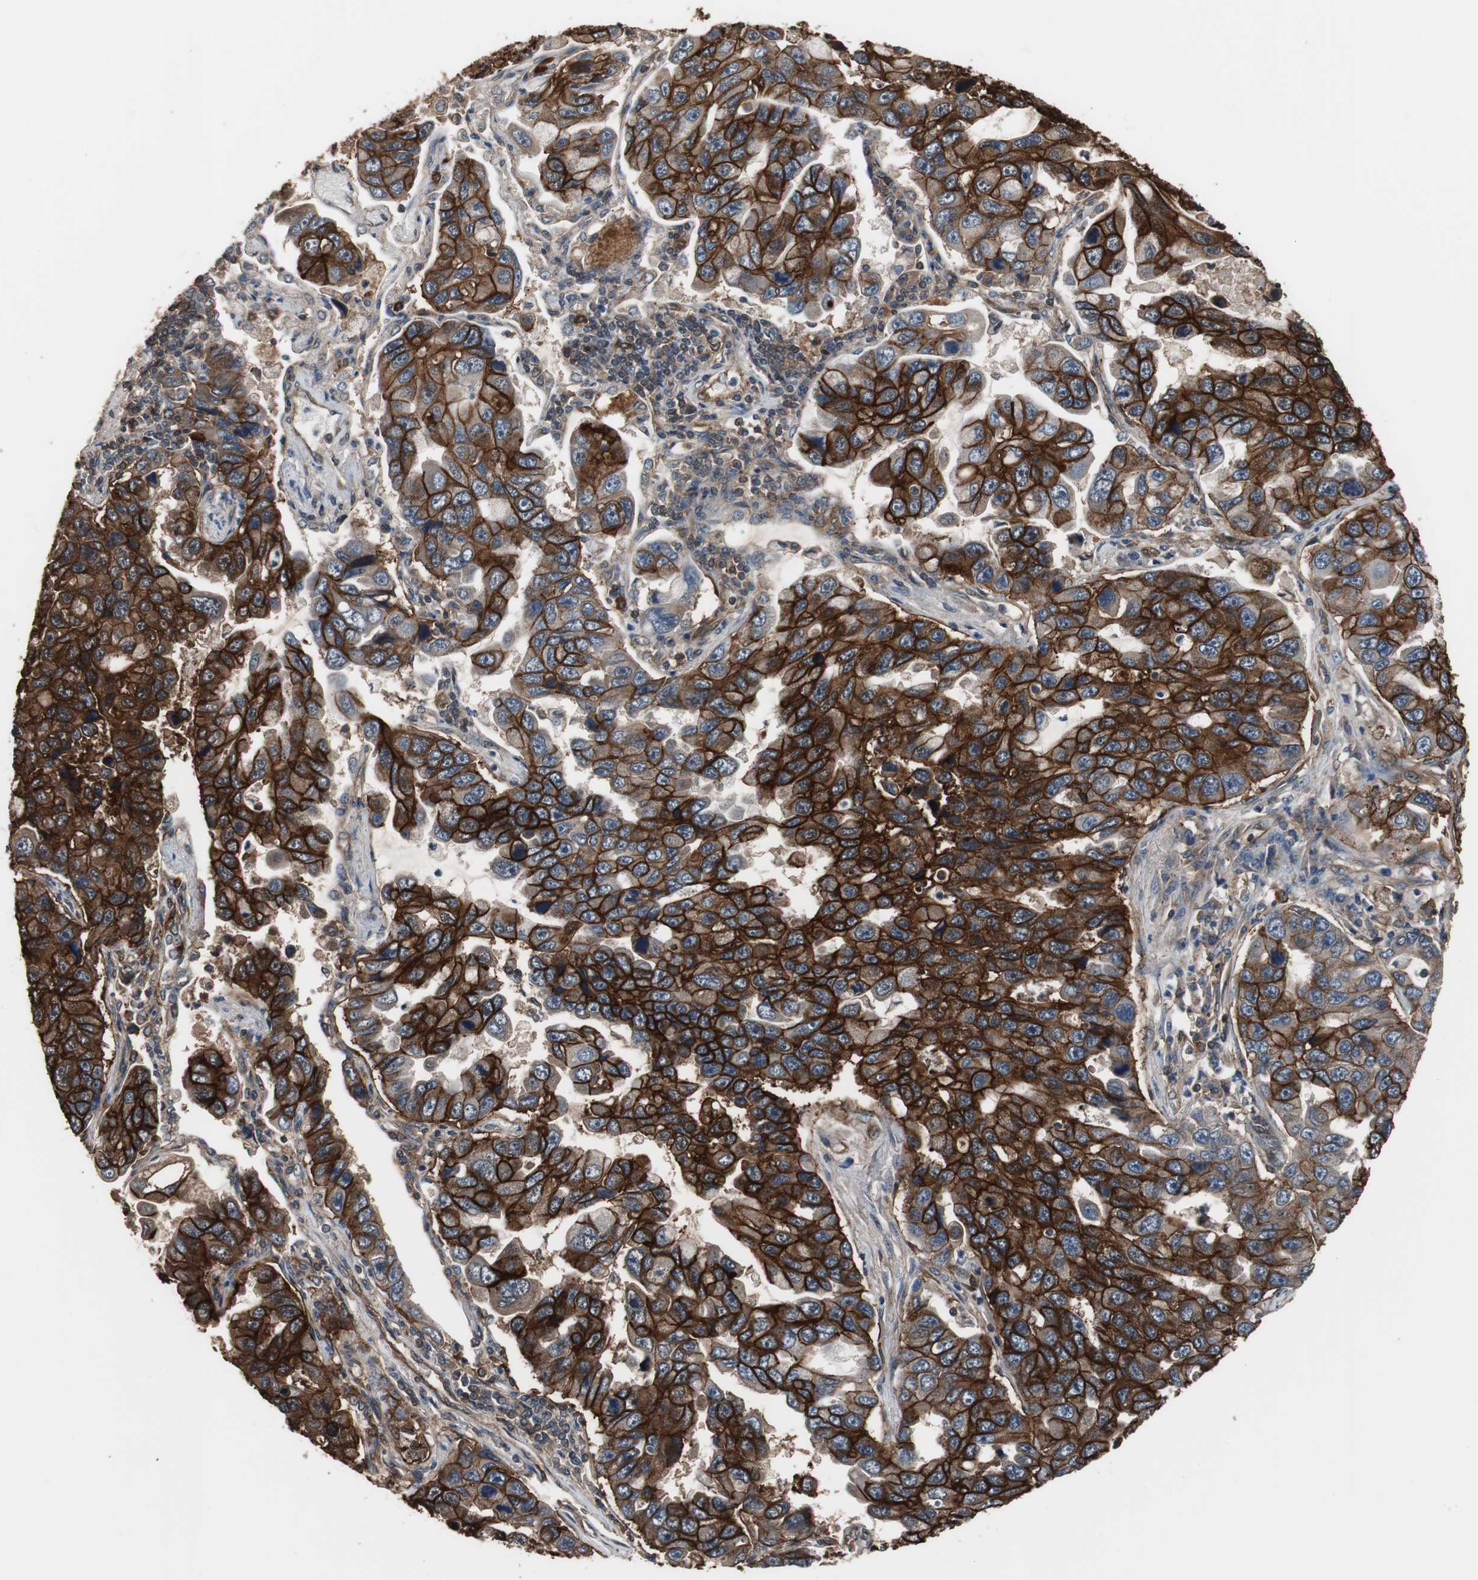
{"staining": {"intensity": "strong", "quantity": ">75%", "location": "cytoplasmic/membranous"}, "tissue": "lung cancer", "cell_type": "Tumor cells", "image_type": "cancer", "snomed": [{"axis": "morphology", "description": "Adenocarcinoma, NOS"}, {"axis": "topography", "description": "Lung"}], "caption": "DAB immunohistochemical staining of human lung cancer (adenocarcinoma) demonstrates strong cytoplasmic/membranous protein staining in about >75% of tumor cells.", "gene": "NDRG1", "patient": {"sex": "male", "age": 64}}